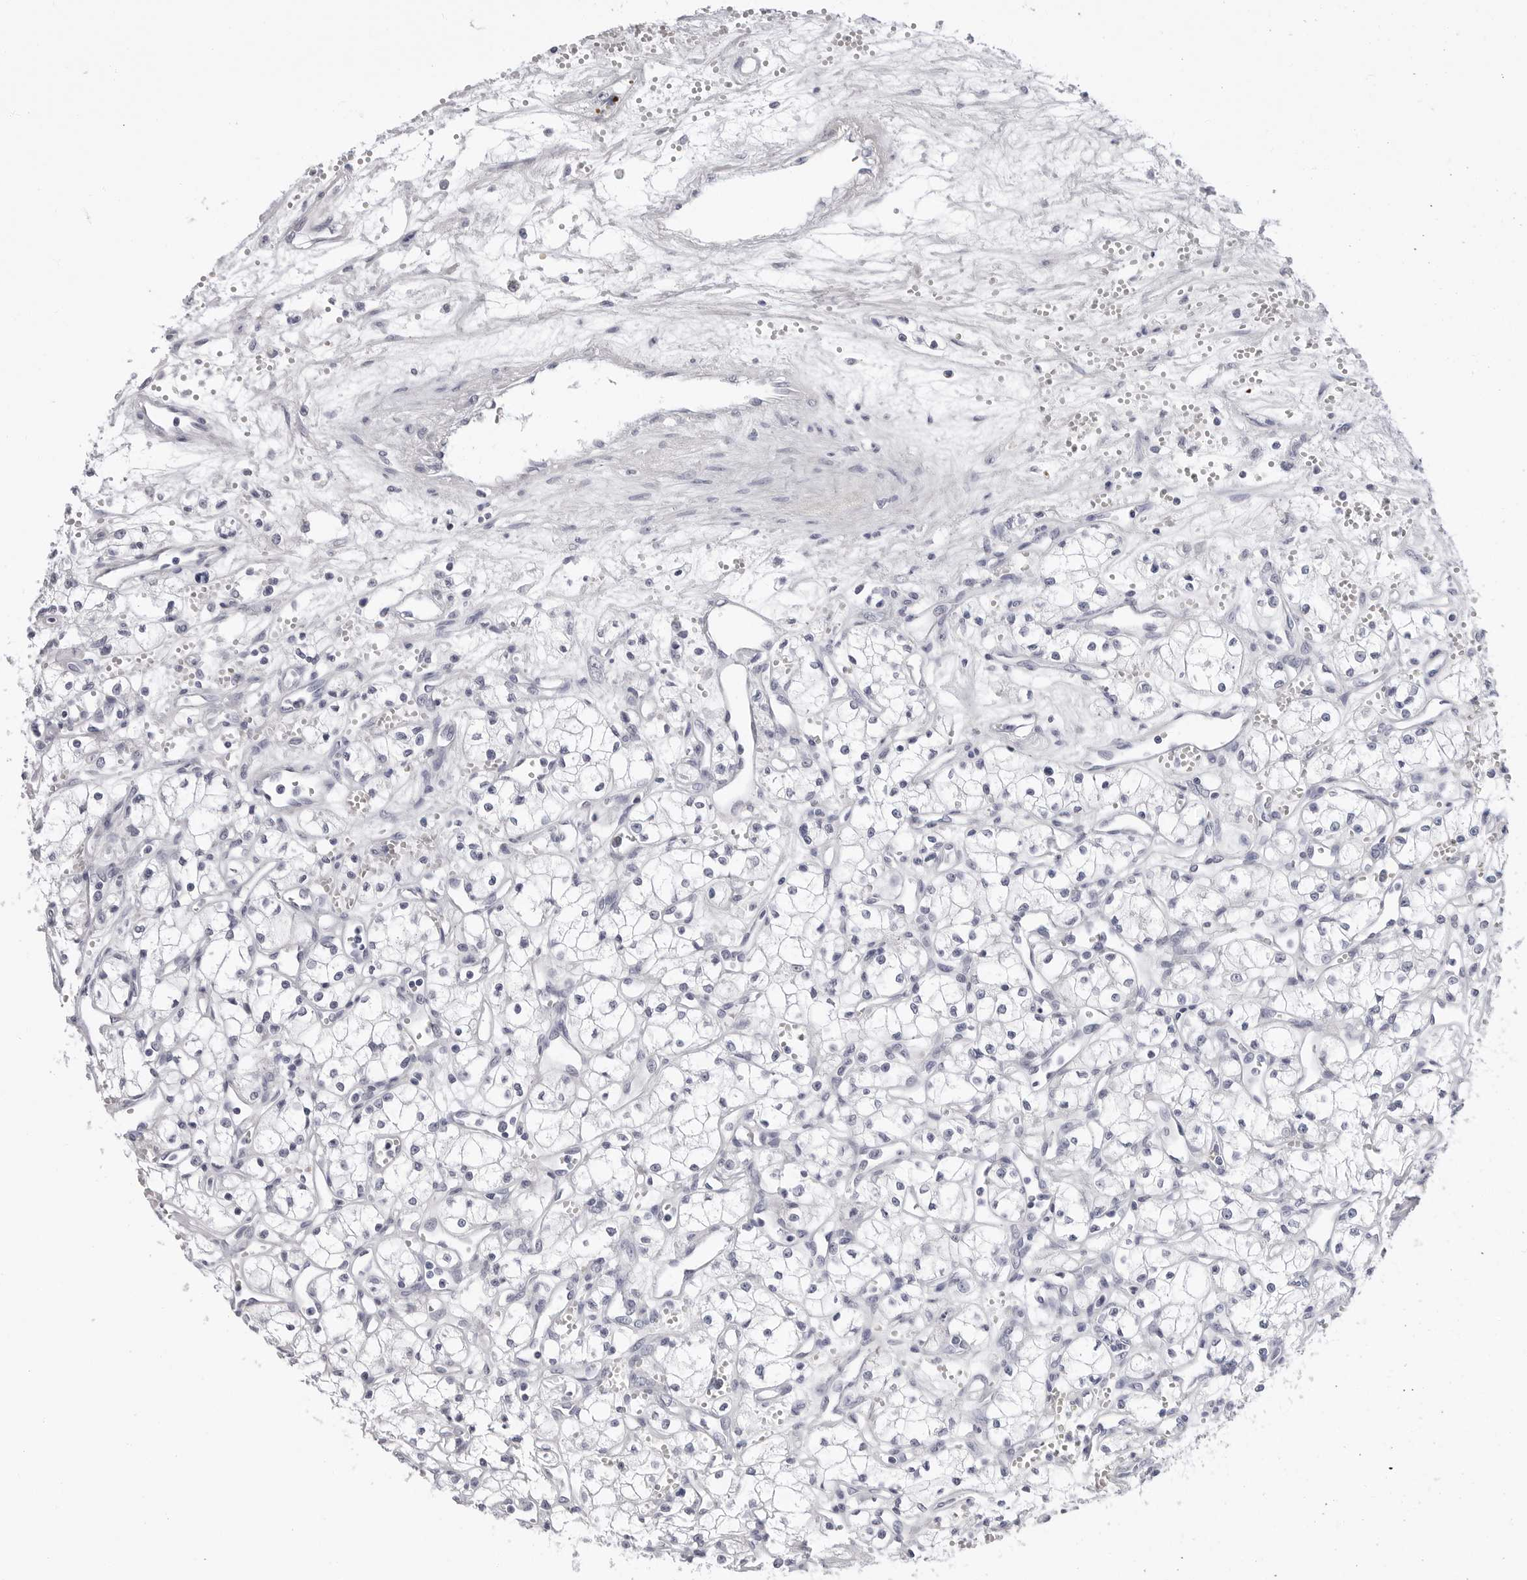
{"staining": {"intensity": "negative", "quantity": "none", "location": "none"}, "tissue": "renal cancer", "cell_type": "Tumor cells", "image_type": "cancer", "snomed": [{"axis": "morphology", "description": "Adenocarcinoma, NOS"}, {"axis": "topography", "description": "Kidney"}], "caption": "A high-resolution image shows IHC staining of renal cancer, which reveals no significant expression in tumor cells.", "gene": "ERICH3", "patient": {"sex": "male", "age": 59}}